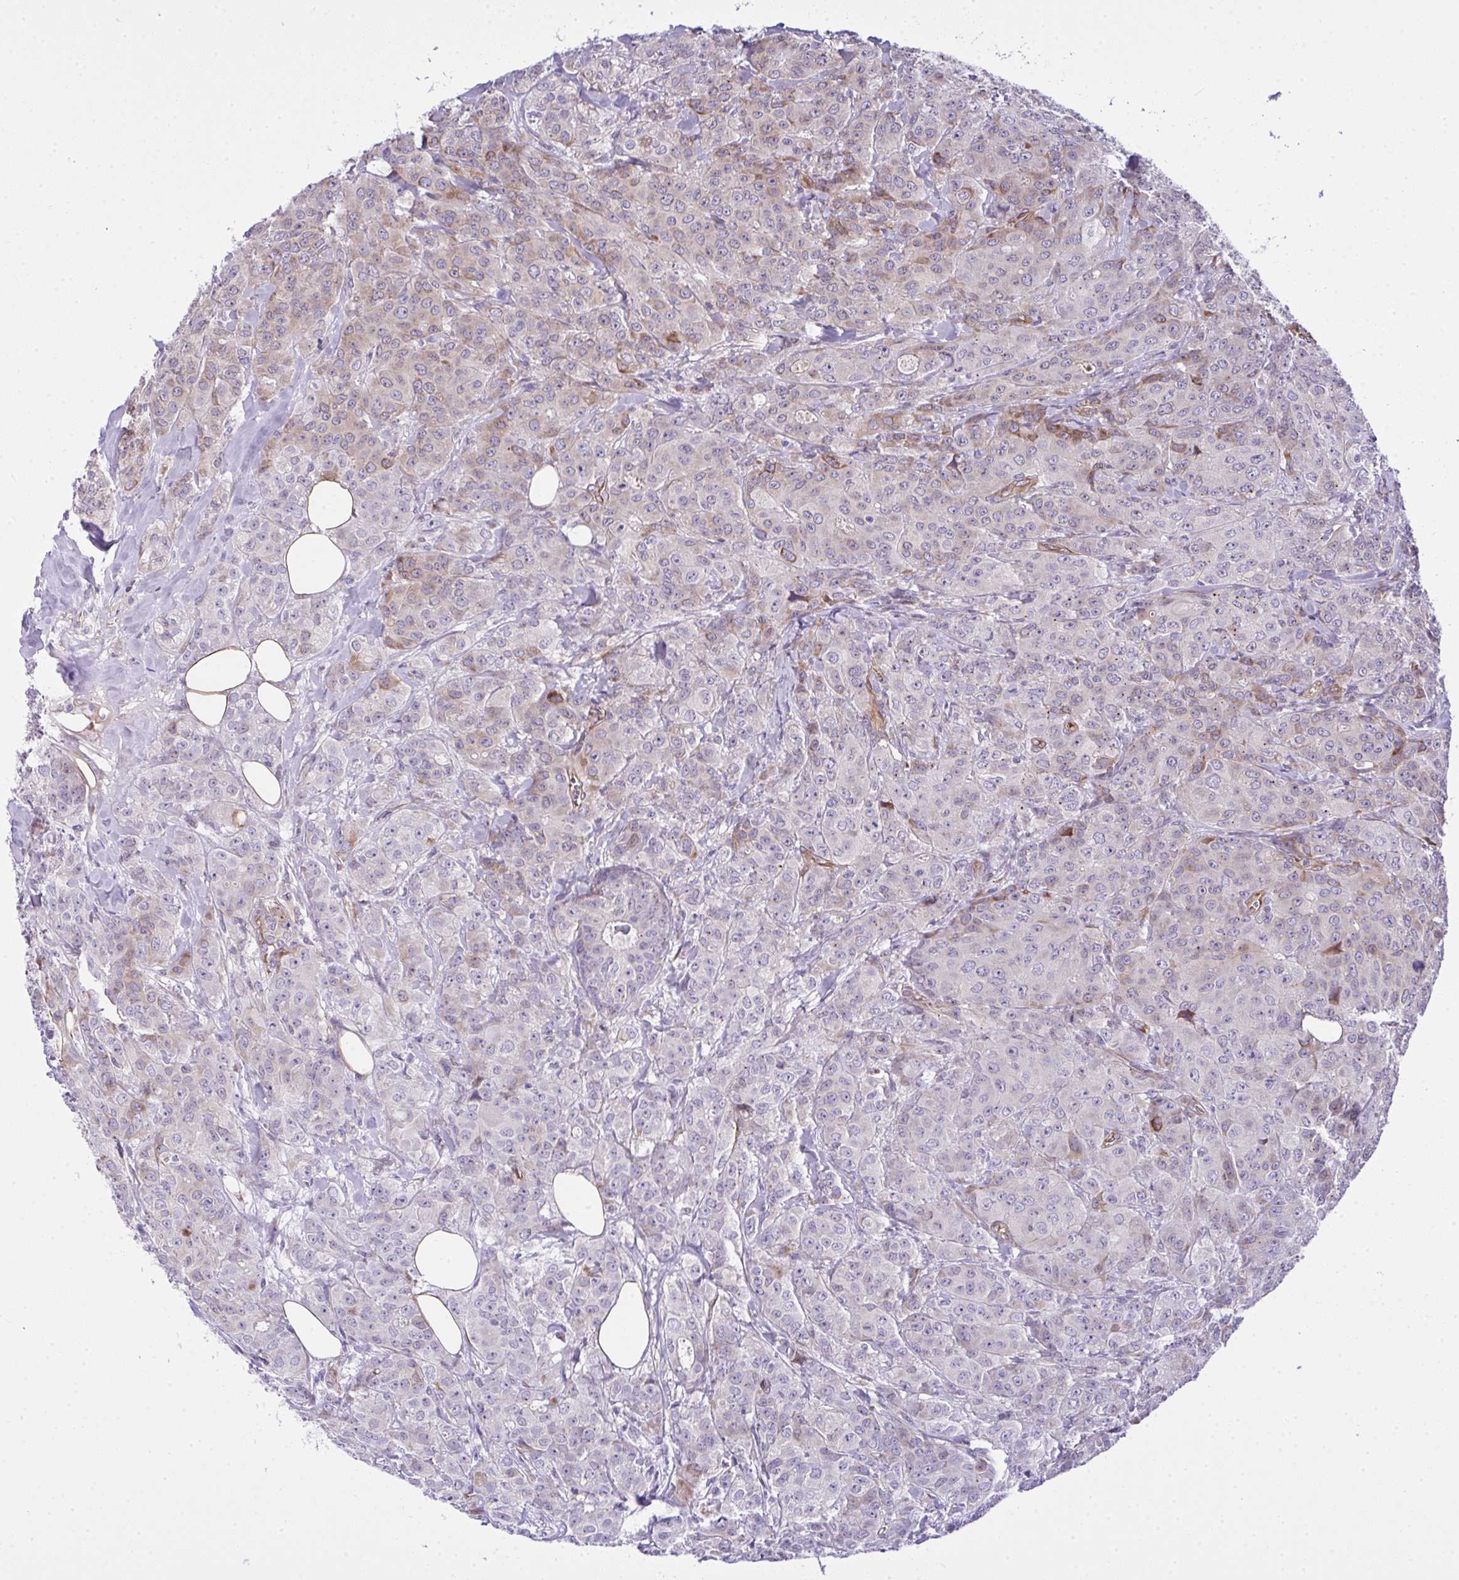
{"staining": {"intensity": "weak", "quantity": "<25%", "location": "cytoplasmic/membranous"}, "tissue": "breast cancer", "cell_type": "Tumor cells", "image_type": "cancer", "snomed": [{"axis": "morphology", "description": "Normal tissue, NOS"}, {"axis": "morphology", "description": "Duct carcinoma"}, {"axis": "topography", "description": "Breast"}], "caption": "High magnification brightfield microscopy of intraductal carcinoma (breast) stained with DAB (3,3'-diaminobenzidine) (brown) and counterstained with hematoxylin (blue): tumor cells show no significant positivity. Brightfield microscopy of immunohistochemistry (IHC) stained with DAB (3,3'-diaminobenzidine) (brown) and hematoxylin (blue), captured at high magnification.", "gene": "RSKR", "patient": {"sex": "female", "age": 43}}